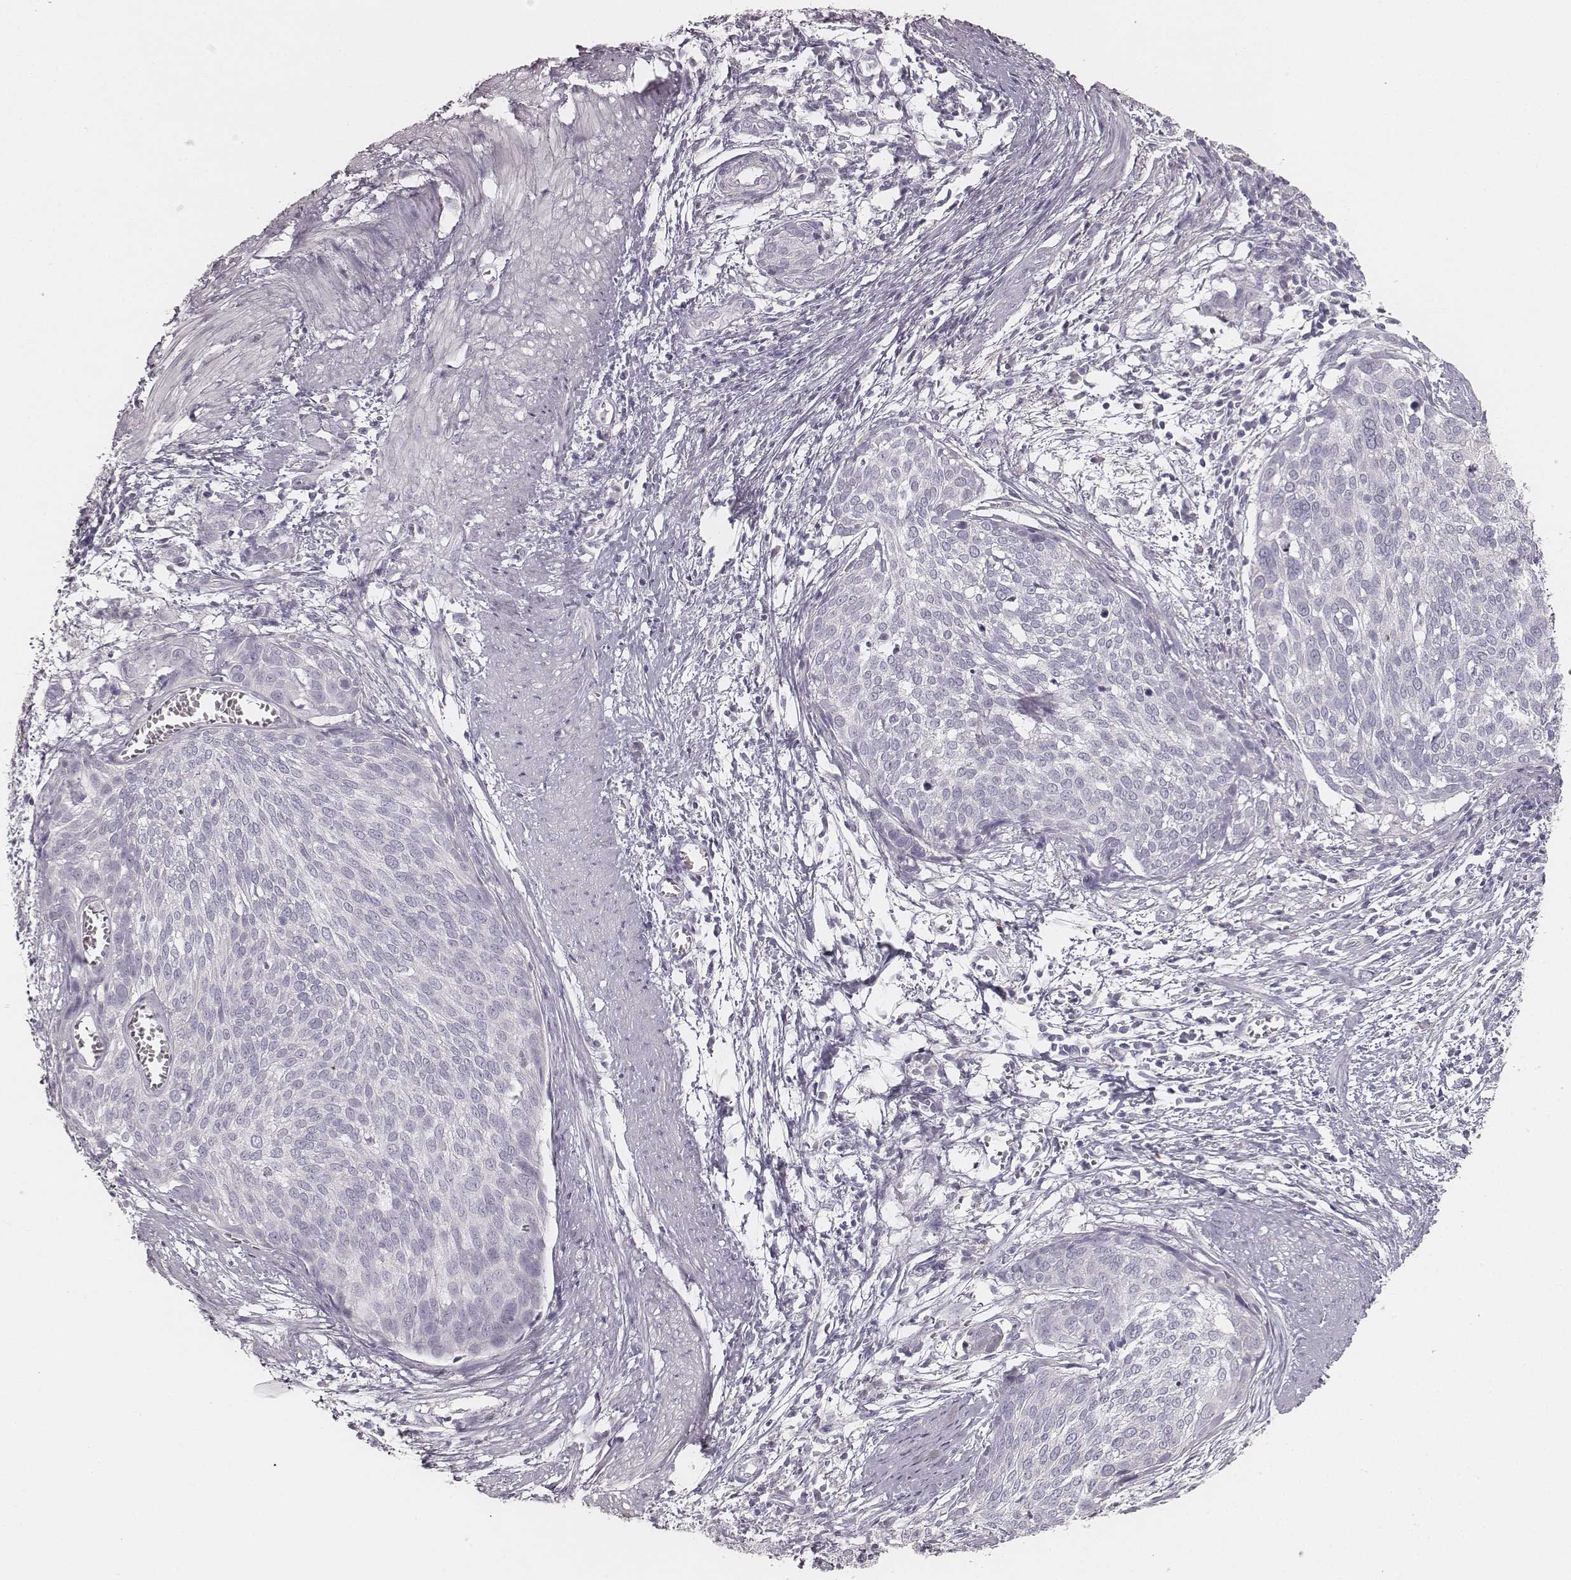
{"staining": {"intensity": "negative", "quantity": "none", "location": "none"}, "tissue": "cervical cancer", "cell_type": "Tumor cells", "image_type": "cancer", "snomed": [{"axis": "morphology", "description": "Squamous cell carcinoma, NOS"}, {"axis": "topography", "description": "Cervix"}], "caption": "Image shows no significant protein expression in tumor cells of squamous cell carcinoma (cervical).", "gene": "KRT31", "patient": {"sex": "female", "age": 39}}